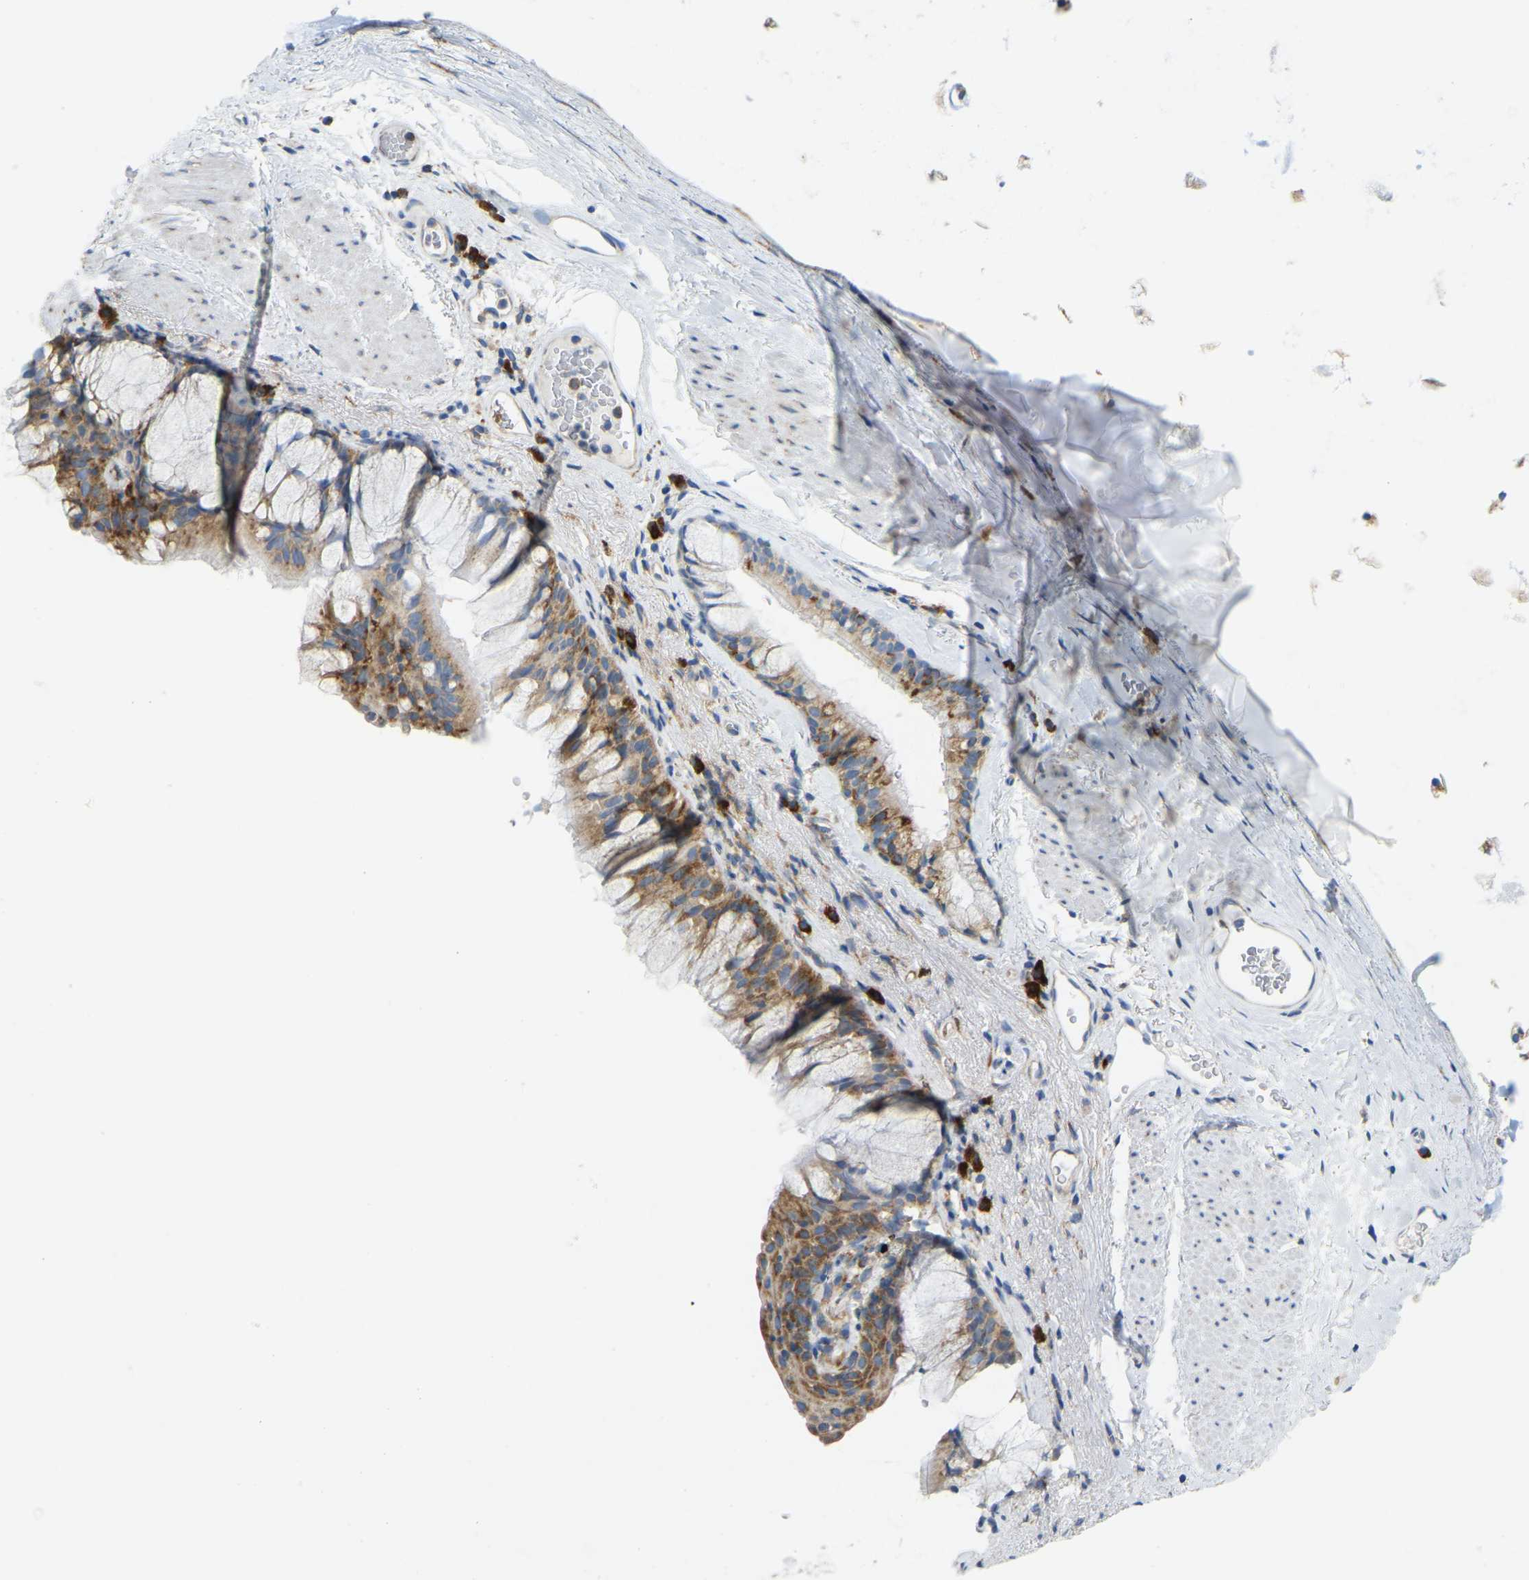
{"staining": {"intensity": "moderate", "quantity": ">75%", "location": "cytoplasmic/membranous"}, "tissue": "bronchus", "cell_type": "Respiratory epithelial cells", "image_type": "normal", "snomed": [{"axis": "morphology", "description": "Normal tissue, NOS"}, {"axis": "topography", "description": "Cartilage tissue"}, {"axis": "topography", "description": "Bronchus"}], "caption": "Protein staining of unremarkable bronchus demonstrates moderate cytoplasmic/membranous positivity in about >75% of respiratory epithelial cells. The staining was performed using DAB (3,3'-diaminobenzidine), with brown indicating positive protein expression. Nuclei are stained blue with hematoxylin.", "gene": "SND1", "patient": {"sex": "female", "age": 53}}